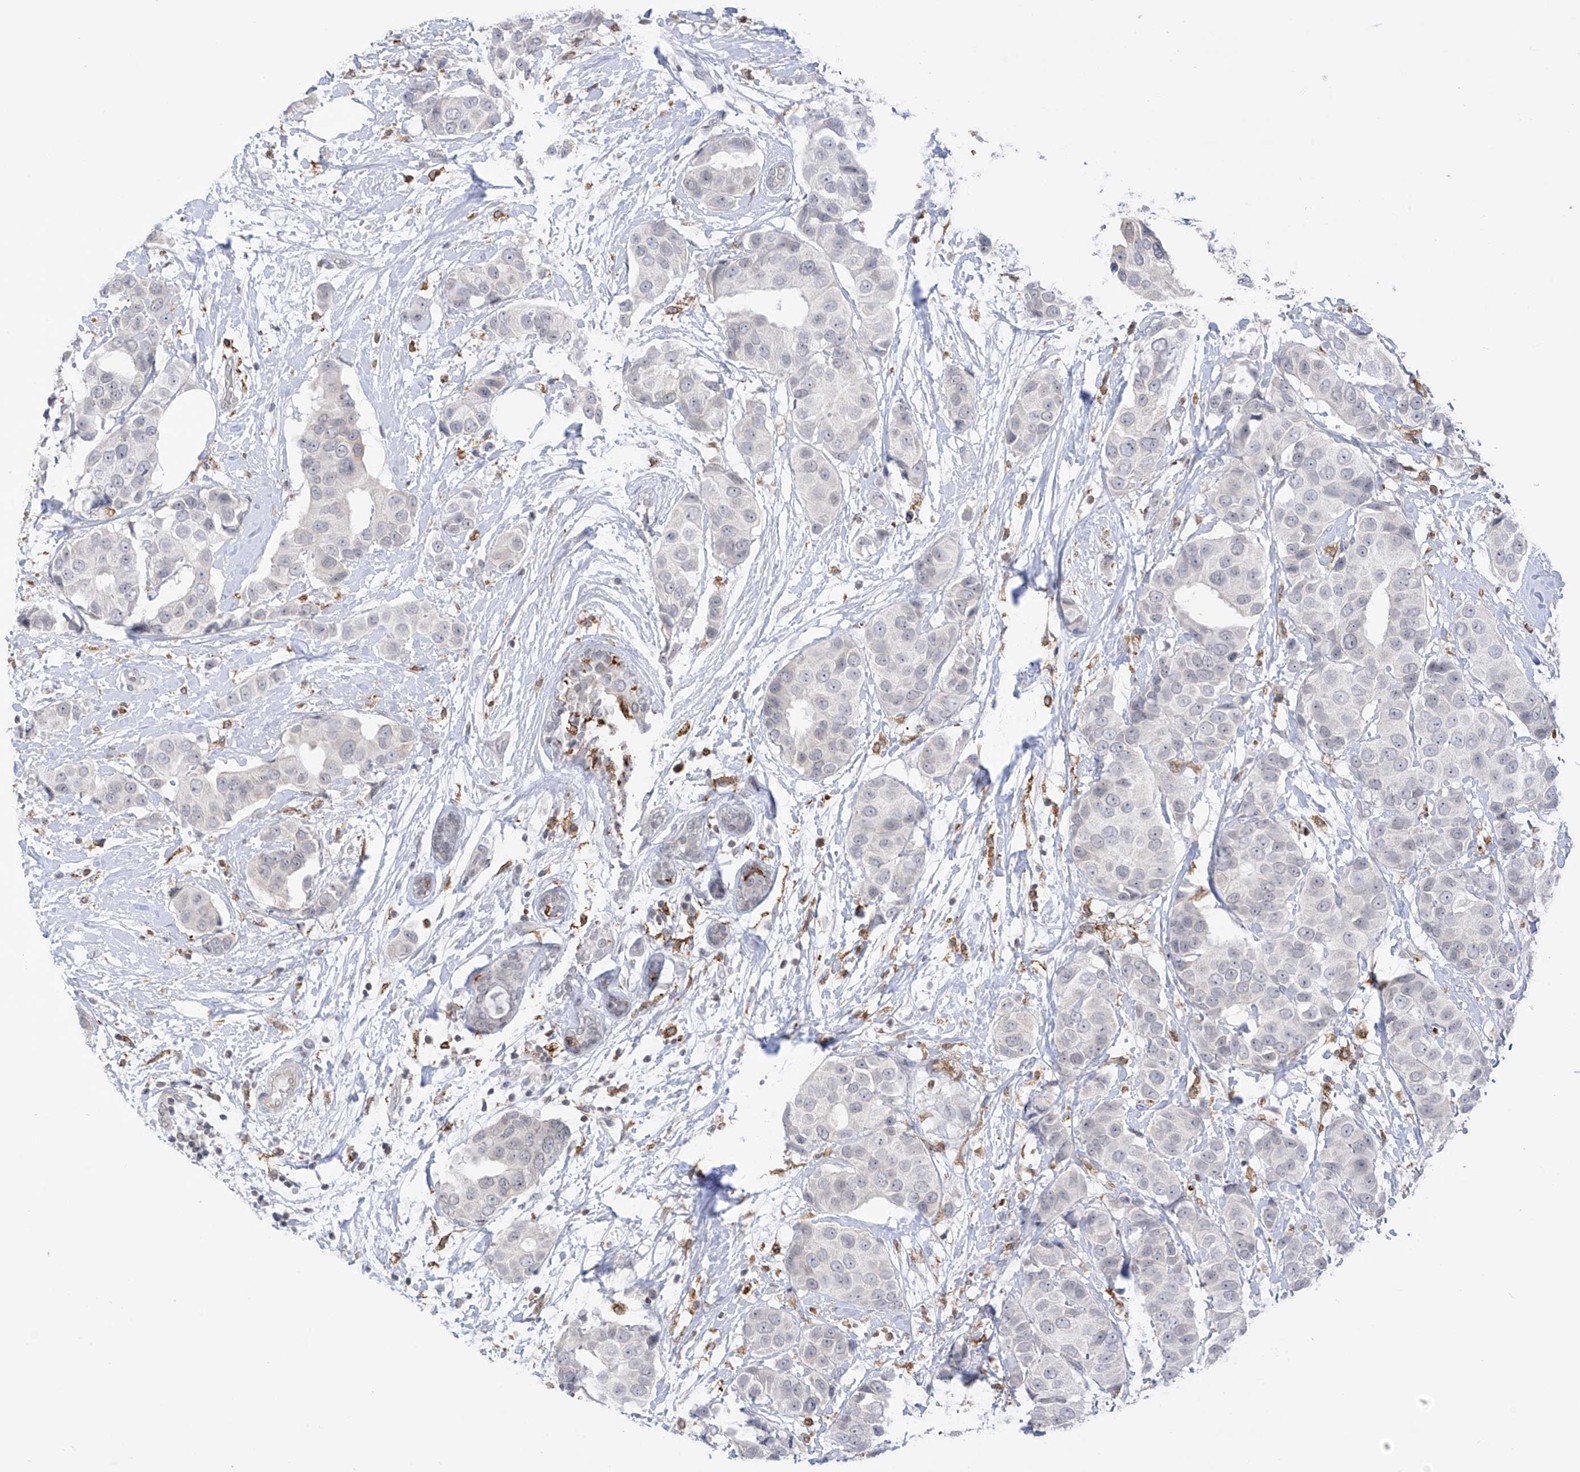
{"staining": {"intensity": "negative", "quantity": "none", "location": "none"}, "tissue": "breast cancer", "cell_type": "Tumor cells", "image_type": "cancer", "snomed": [{"axis": "morphology", "description": "Normal tissue, NOS"}, {"axis": "morphology", "description": "Duct carcinoma"}, {"axis": "topography", "description": "Breast"}], "caption": "Tumor cells are negative for protein expression in human breast invasive ductal carcinoma.", "gene": "TBXAS1", "patient": {"sex": "female", "age": 39}}